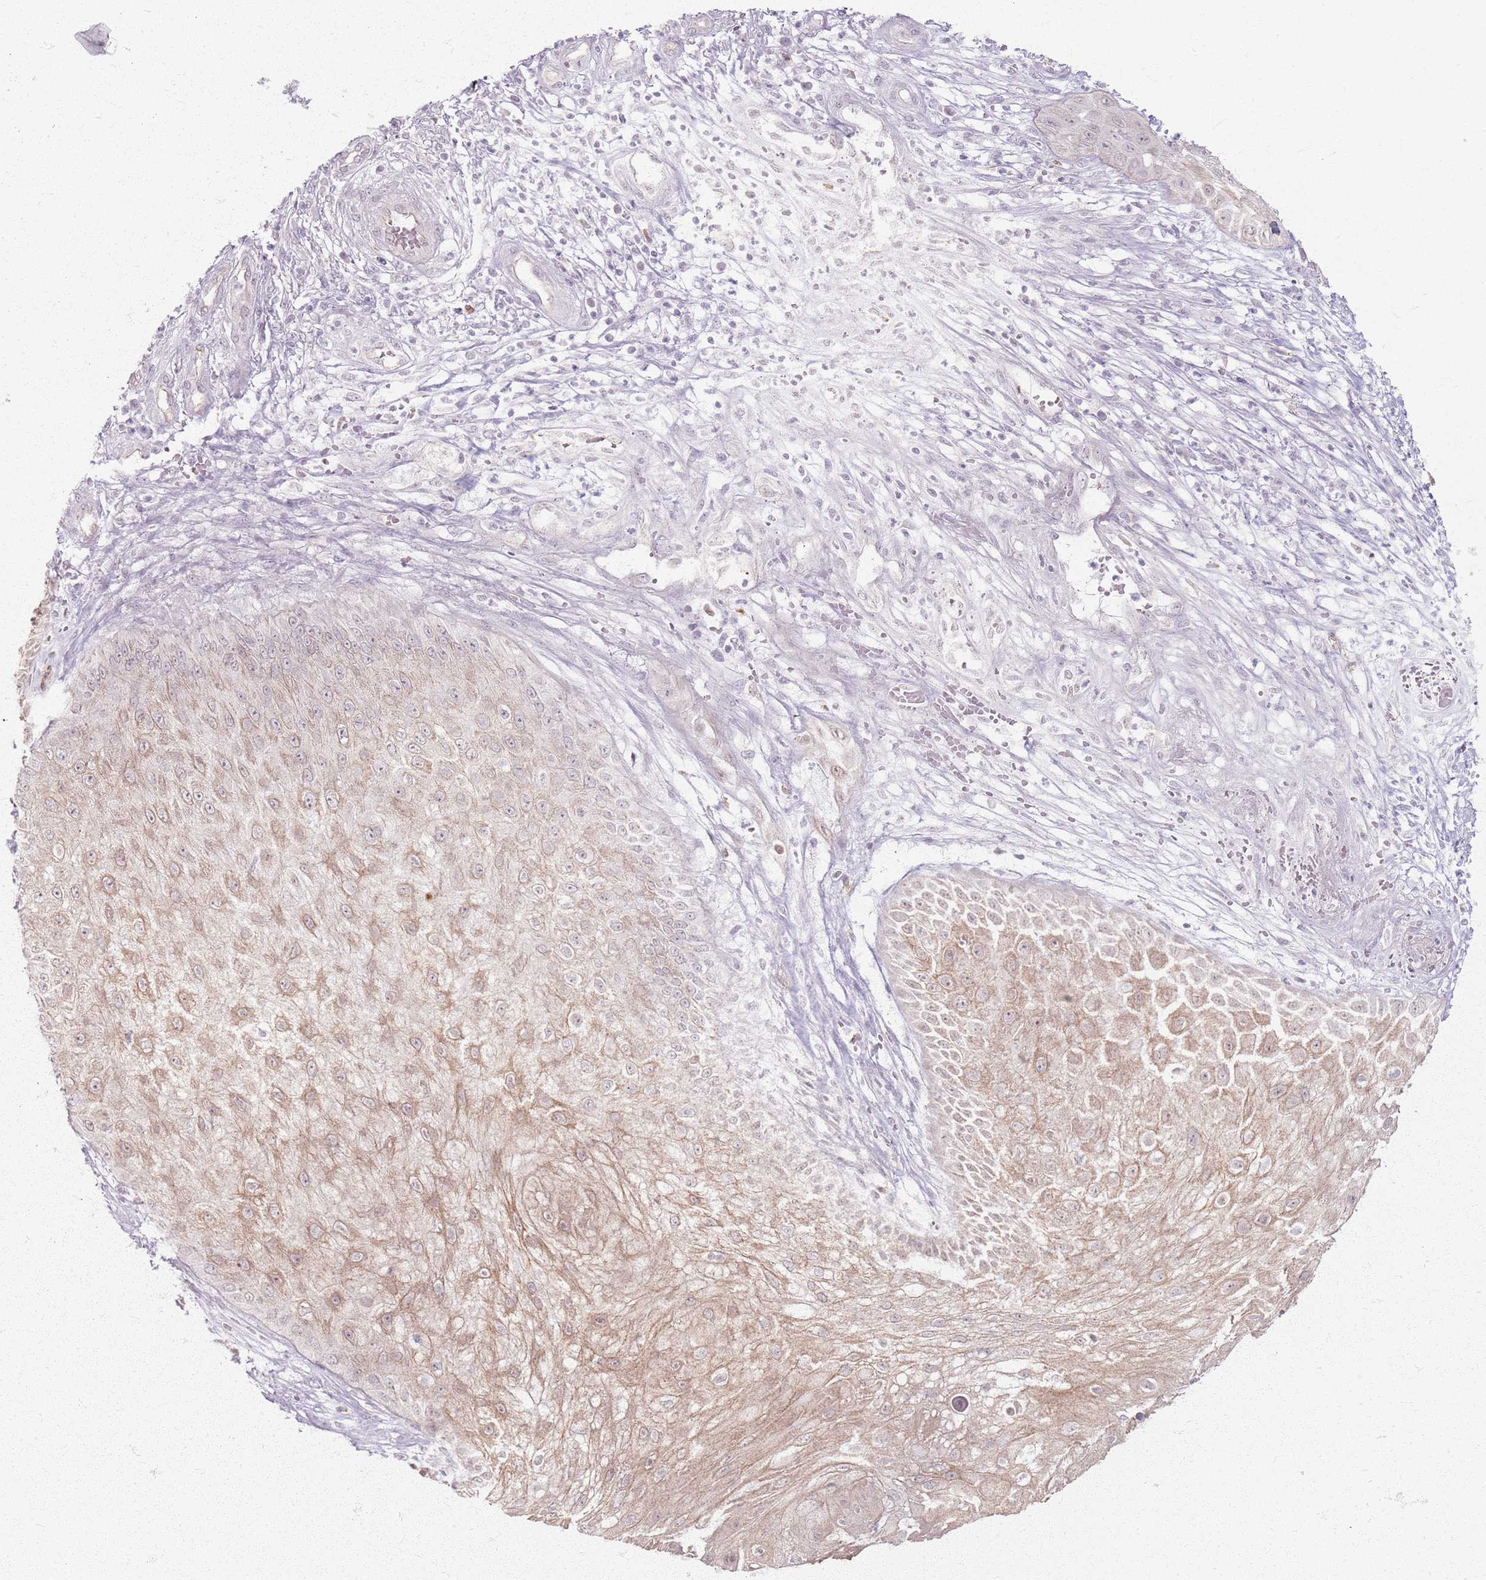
{"staining": {"intensity": "weak", "quantity": ">75%", "location": "cytoplasmic/membranous"}, "tissue": "skin cancer", "cell_type": "Tumor cells", "image_type": "cancer", "snomed": [{"axis": "morphology", "description": "Squamous cell carcinoma, NOS"}, {"axis": "topography", "description": "Skin"}], "caption": "An image of human squamous cell carcinoma (skin) stained for a protein displays weak cytoplasmic/membranous brown staining in tumor cells.", "gene": "KCNA5", "patient": {"sex": "male", "age": 70}}